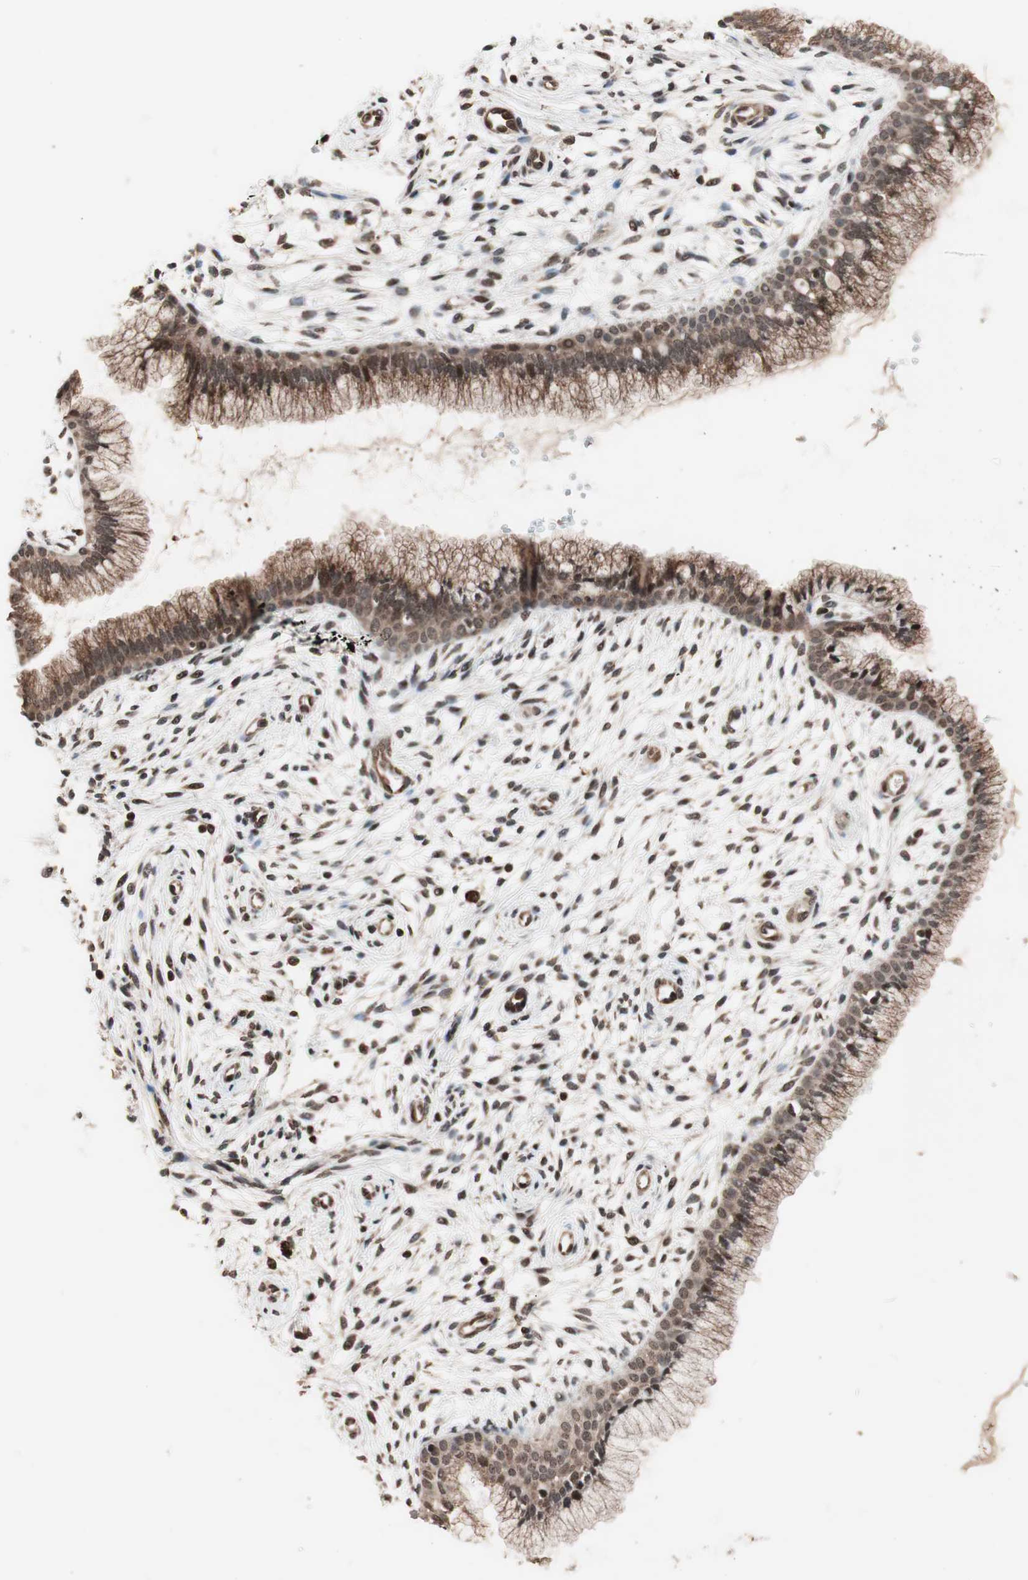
{"staining": {"intensity": "strong", "quantity": ">75%", "location": "cytoplasmic/membranous,nuclear"}, "tissue": "cervix", "cell_type": "Glandular cells", "image_type": "normal", "snomed": [{"axis": "morphology", "description": "Normal tissue, NOS"}, {"axis": "topography", "description": "Cervix"}], "caption": "Protein positivity by immunohistochemistry (IHC) reveals strong cytoplasmic/membranous,nuclear expression in approximately >75% of glandular cells in benign cervix. Nuclei are stained in blue.", "gene": "ZFC3H1", "patient": {"sex": "female", "age": 39}}